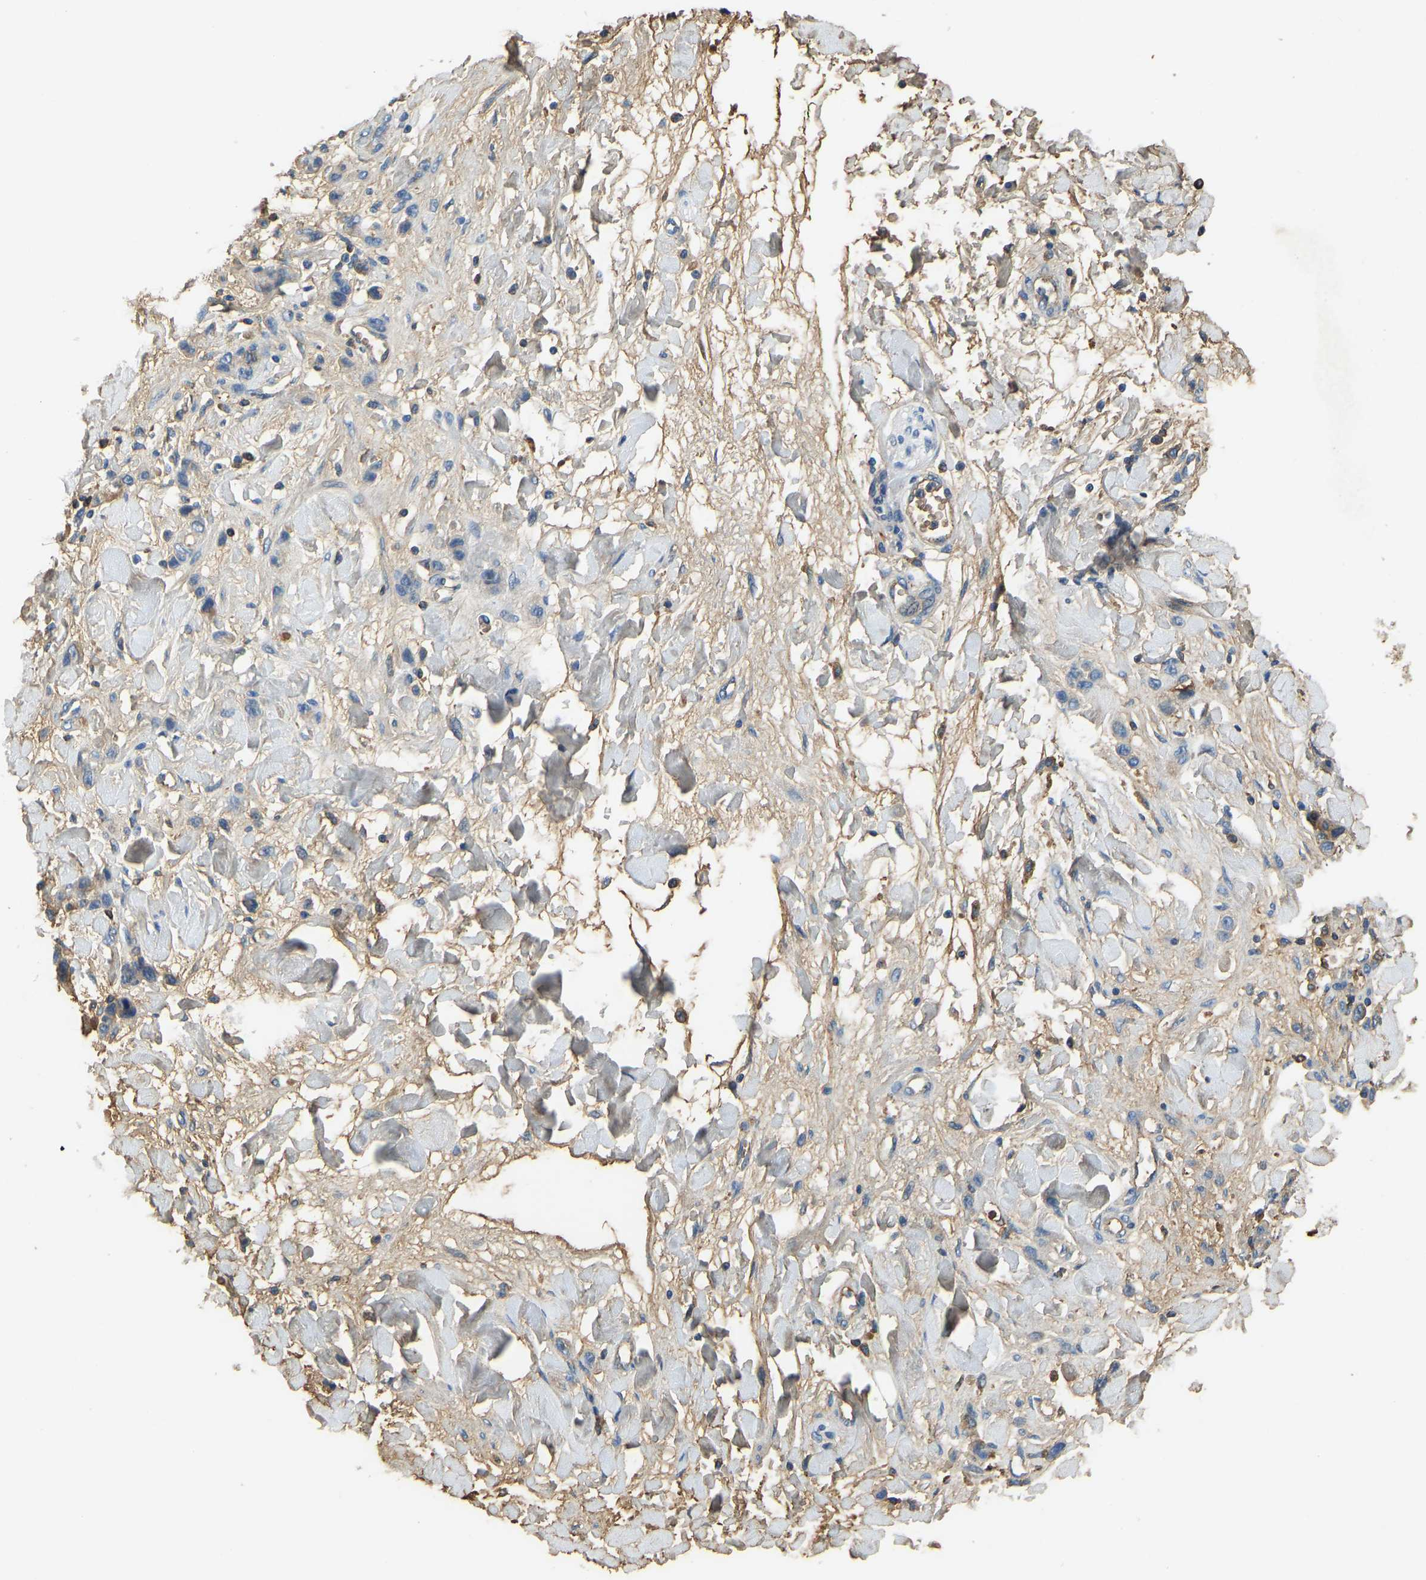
{"staining": {"intensity": "negative", "quantity": "none", "location": "none"}, "tissue": "stomach cancer", "cell_type": "Tumor cells", "image_type": "cancer", "snomed": [{"axis": "morphology", "description": "Normal tissue, NOS"}, {"axis": "morphology", "description": "Adenocarcinoma, NOS"}, {"axis": "topography", "description": "Stomach"}], "caption": "Immunohistochemistry image of adenocarcinoma (stomach) stained for a protein (brown), which displays no staining in tumor cells. Nuclei are stained in blue.", "gene": "THBS4", "patient": {"sex": "male", "age": 82}}